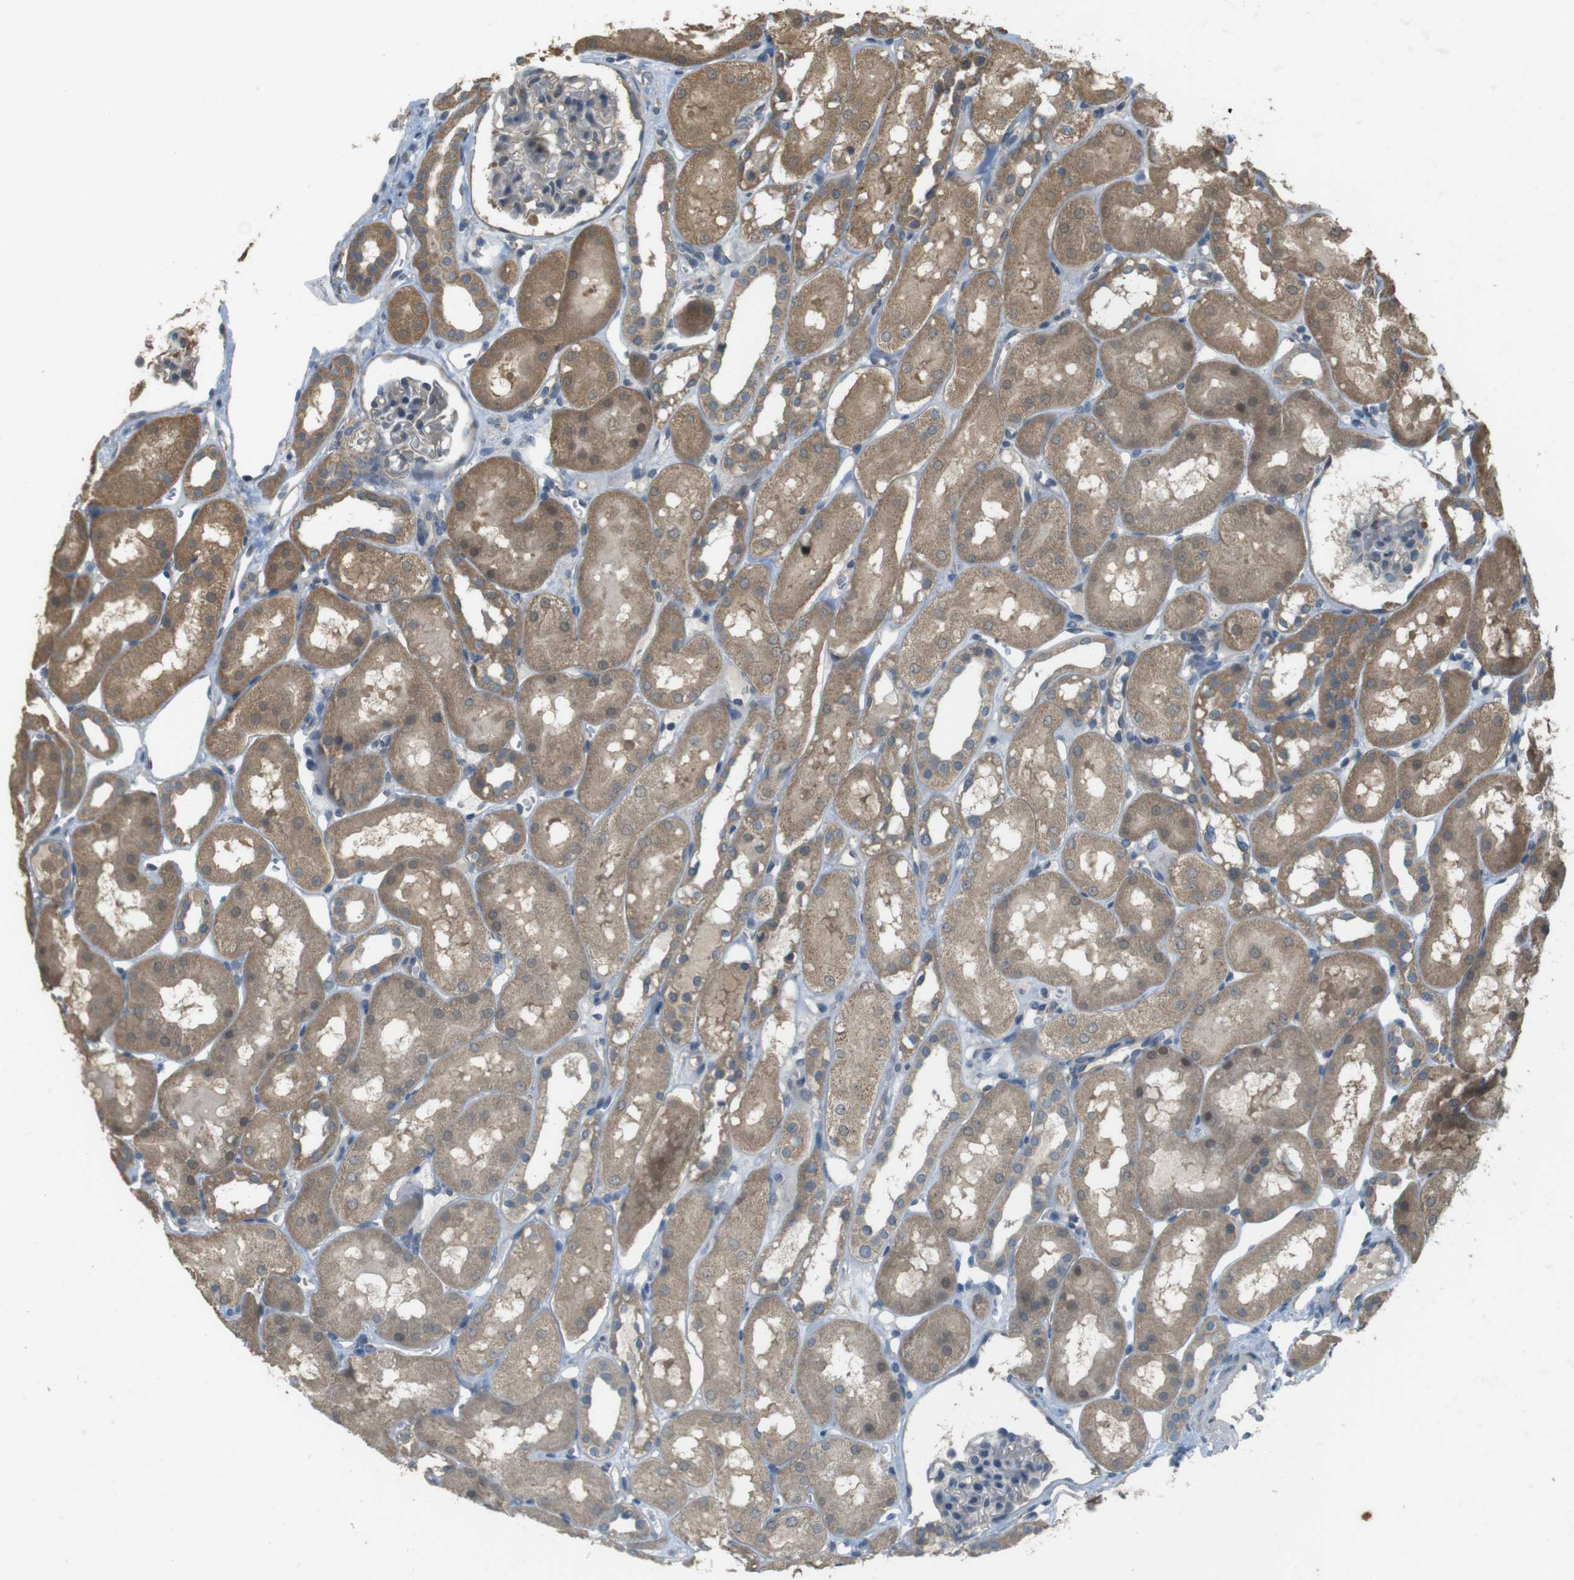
{"staining": {"intensity": "negative", "quantity": "none", "location": "none"}, "tissue": "kidney", "cell_type": "Cells in glomeruli", "image_type": "normal", "snomed": [{"axis": "morphology", "description": "Normal tissue, NOS"}, {"axis": "topography", "description": "Kidney"}, {"axis": "topography", "description": "Urinary bladder"}], "caption": "DAB immunohistochemical staining of normal human kidney reveals no significant positivity in cells in glomeruli.", "gene": "ZDHHC20", "patient": {"sex": "male", "age": 16}}